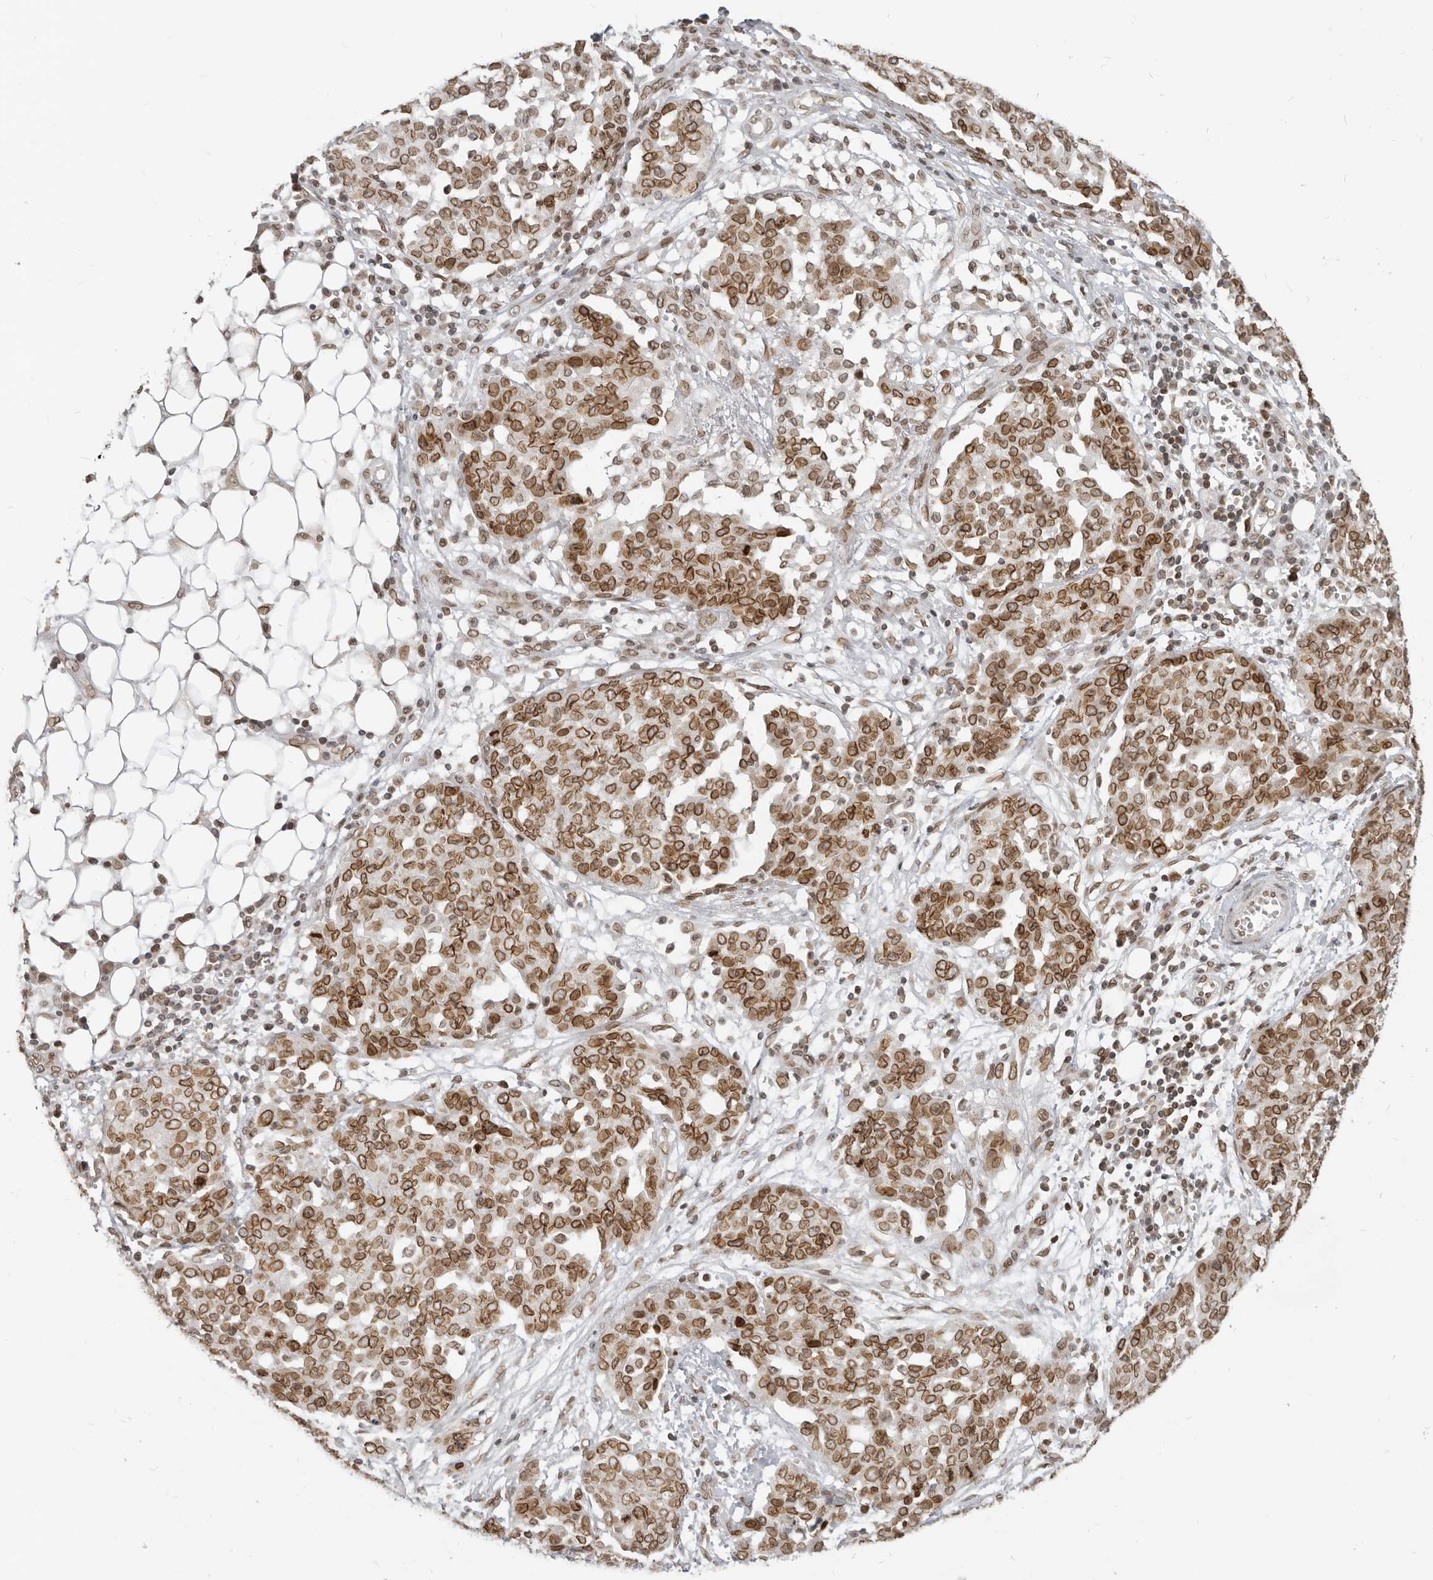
{"staining": {"intensity": "strong", "quantity": ">75%", "location": "cytoplasmic/membranous,nuclear"}, "tissue": "ovarian cancer", "cell_type": "Tumor cells", "image_type": "cancer", "snomed": [{"axis": "morphology", "description": "Cystadenocarcinoma, serous, NOS"}, {"axis": "topography", "description": "Soft tissue"}, {"axis": "topography", "description": "Ovary"}], "caption": "Serous cystadenocarcinoma (ovarian) stained with immunohistochemistry exhibits strong cytoplasmic/membranous and nuclear staining in about >75% of tumor cells.", "gene": "NUP153", "patient": {"sex": "female", "age": 57}}